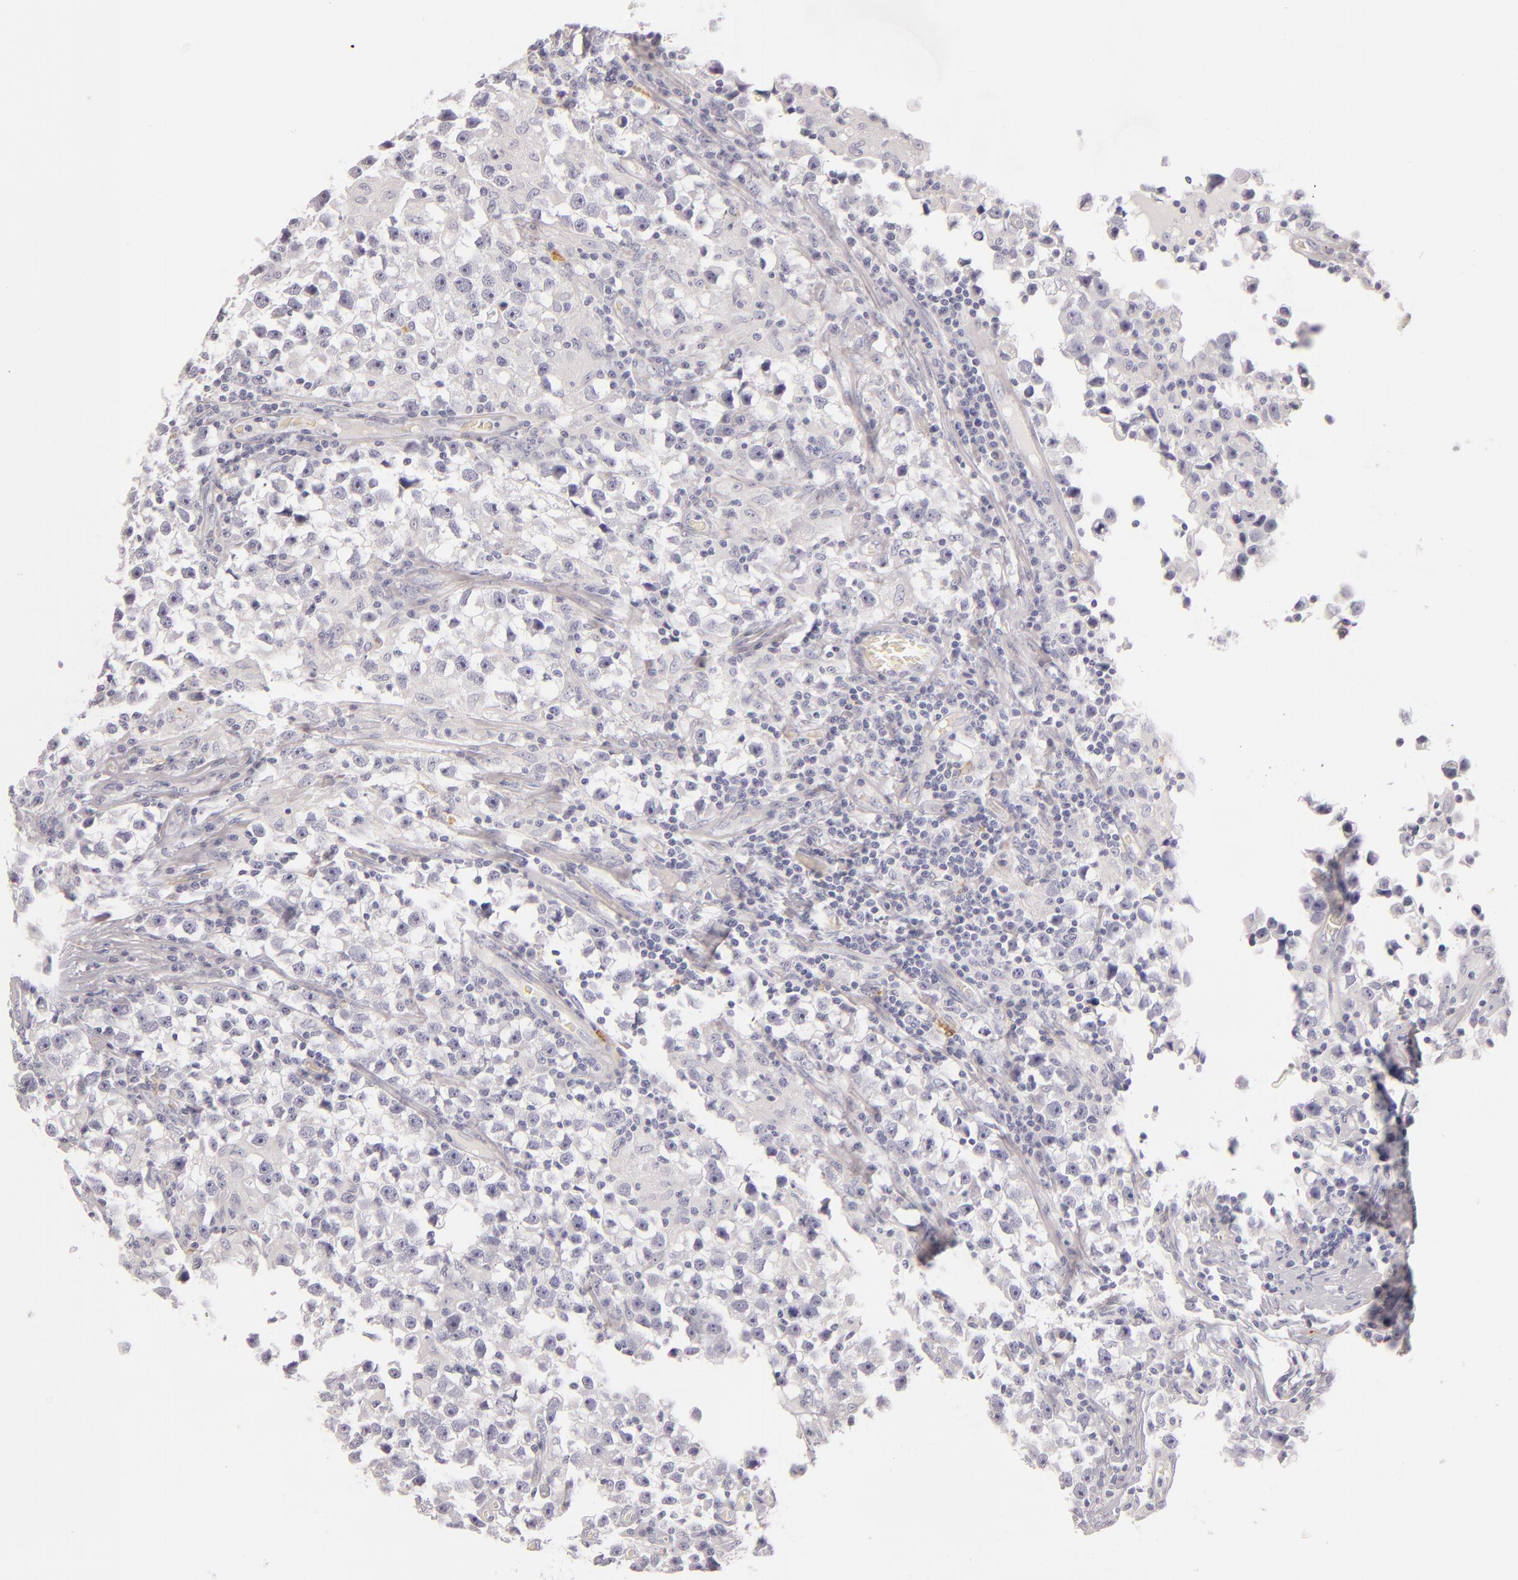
{"staining": {"intensity": "negative", "quantity": "none", "location": "none"}, "tissue": "testis cancer", "cell_type": "Tumor cells", "image_type": "cancer", "snomed": [{"axis": "morphology", "description": "Seminoma, NOS"}, {"axis": "topography", "description": "Testis"}], "caption": "DAB immunohistochemical staining of testis seminoma displays no significant staining in tumor cells. (DAB IHC, high magnification).", "gene": "CD207", "patient": {"sex": "male", "age": 33}}